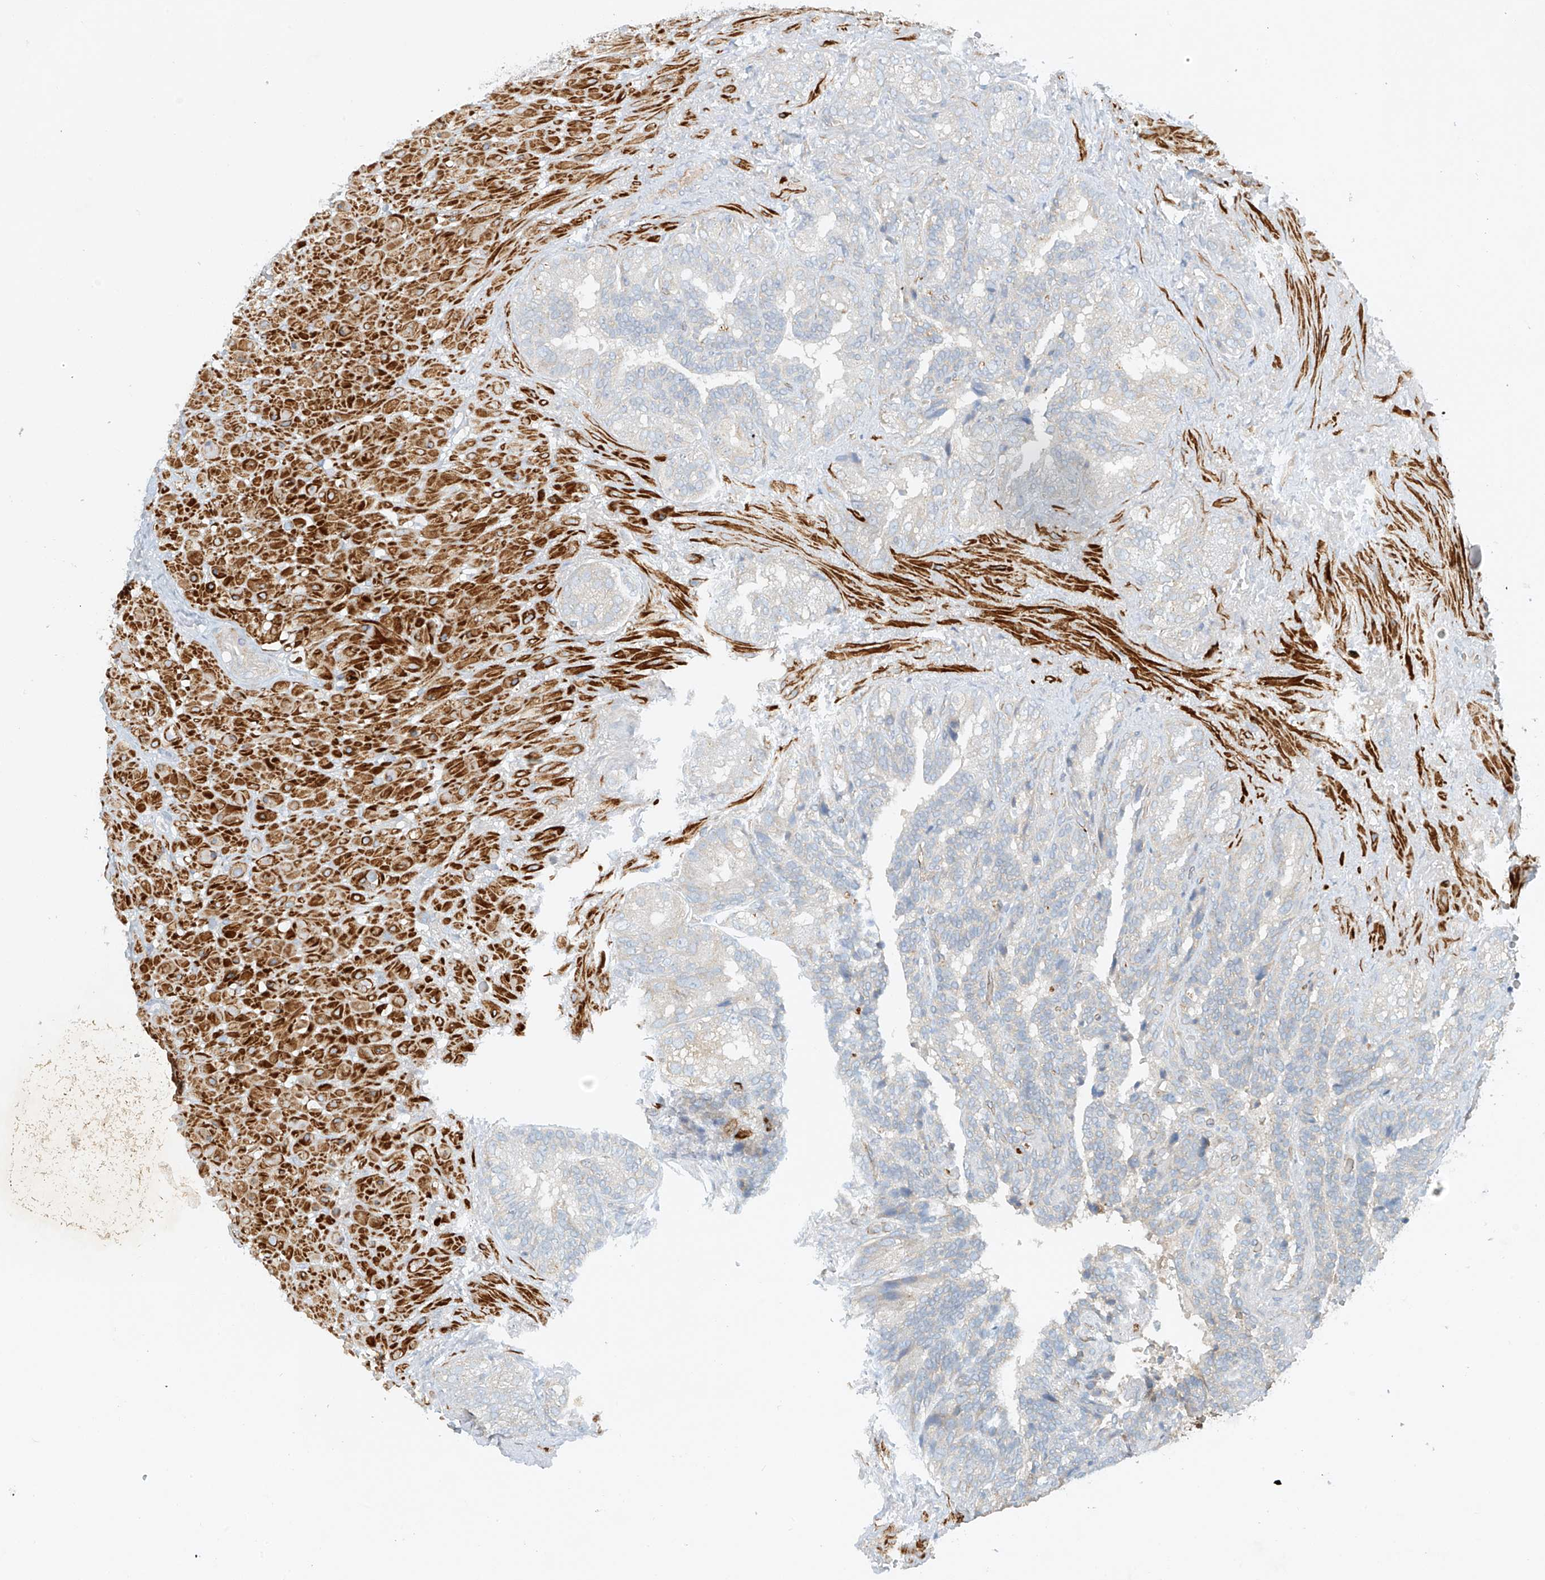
{"staining": {"intensity": "negative", "quantity": "none", "location": "none"}, "tissue": "seminal vesicle", "cell_type": "Glandular cells", "image_type": "normal", "snomed": [{"axis": "morphology", "description": "Normal tissue, NOS"}, {"axis": "topography", "description": "Seminal veicle"}, {"axis": "topography", "description": "Peripheral nerve tissue"}], "caption": "High power microscopy micrograph of an immunohistochemistry photomicrograph of unremarkable seminal vesicle, revealing no significant staining in glandular cells.", "gene": "ENSG00000266202", "patient": {"sex": "male", "age": 63}}